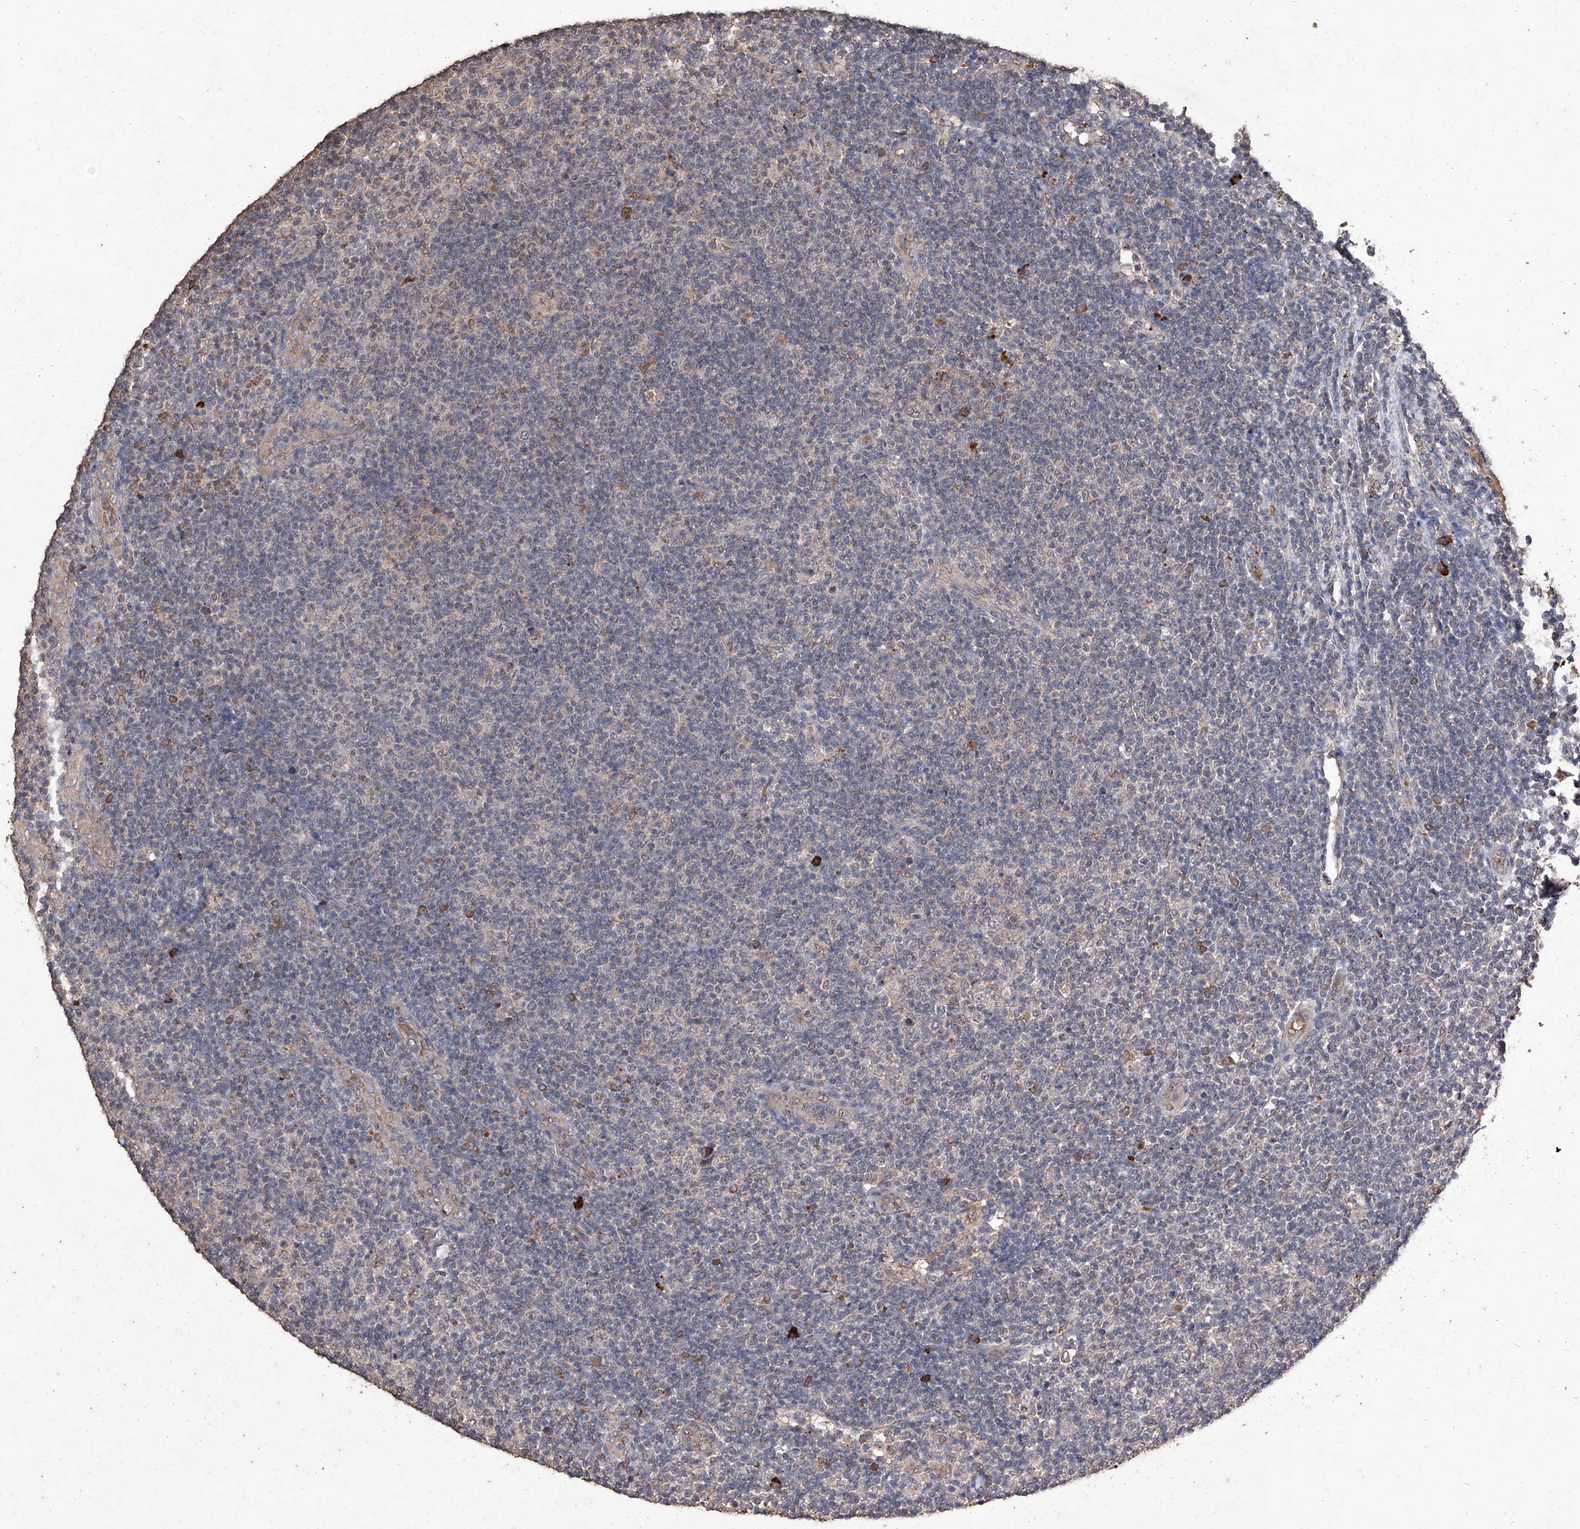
{"staining": {"intensity": "negative", "quantity": "none", "location": "none"}, "tissue": "lymphoma", "cell_type": "Tumor cells", "image_type": "cancer", "snomed": [{"axis": "morphology", "description": "Malignant lymphoma, non-Hodgkin's type, Low grade"}, {"axis": "topography", "description": "Lymph node"}], "caption": "This is an immunohistochemistry (IHC) micrograph of human malignant lymphoma, non-Hodgkin's type (low-grade). There is no expression in tumor cells.", "gene": "EML1", "patient": {"sex": "male", "age": 83}}